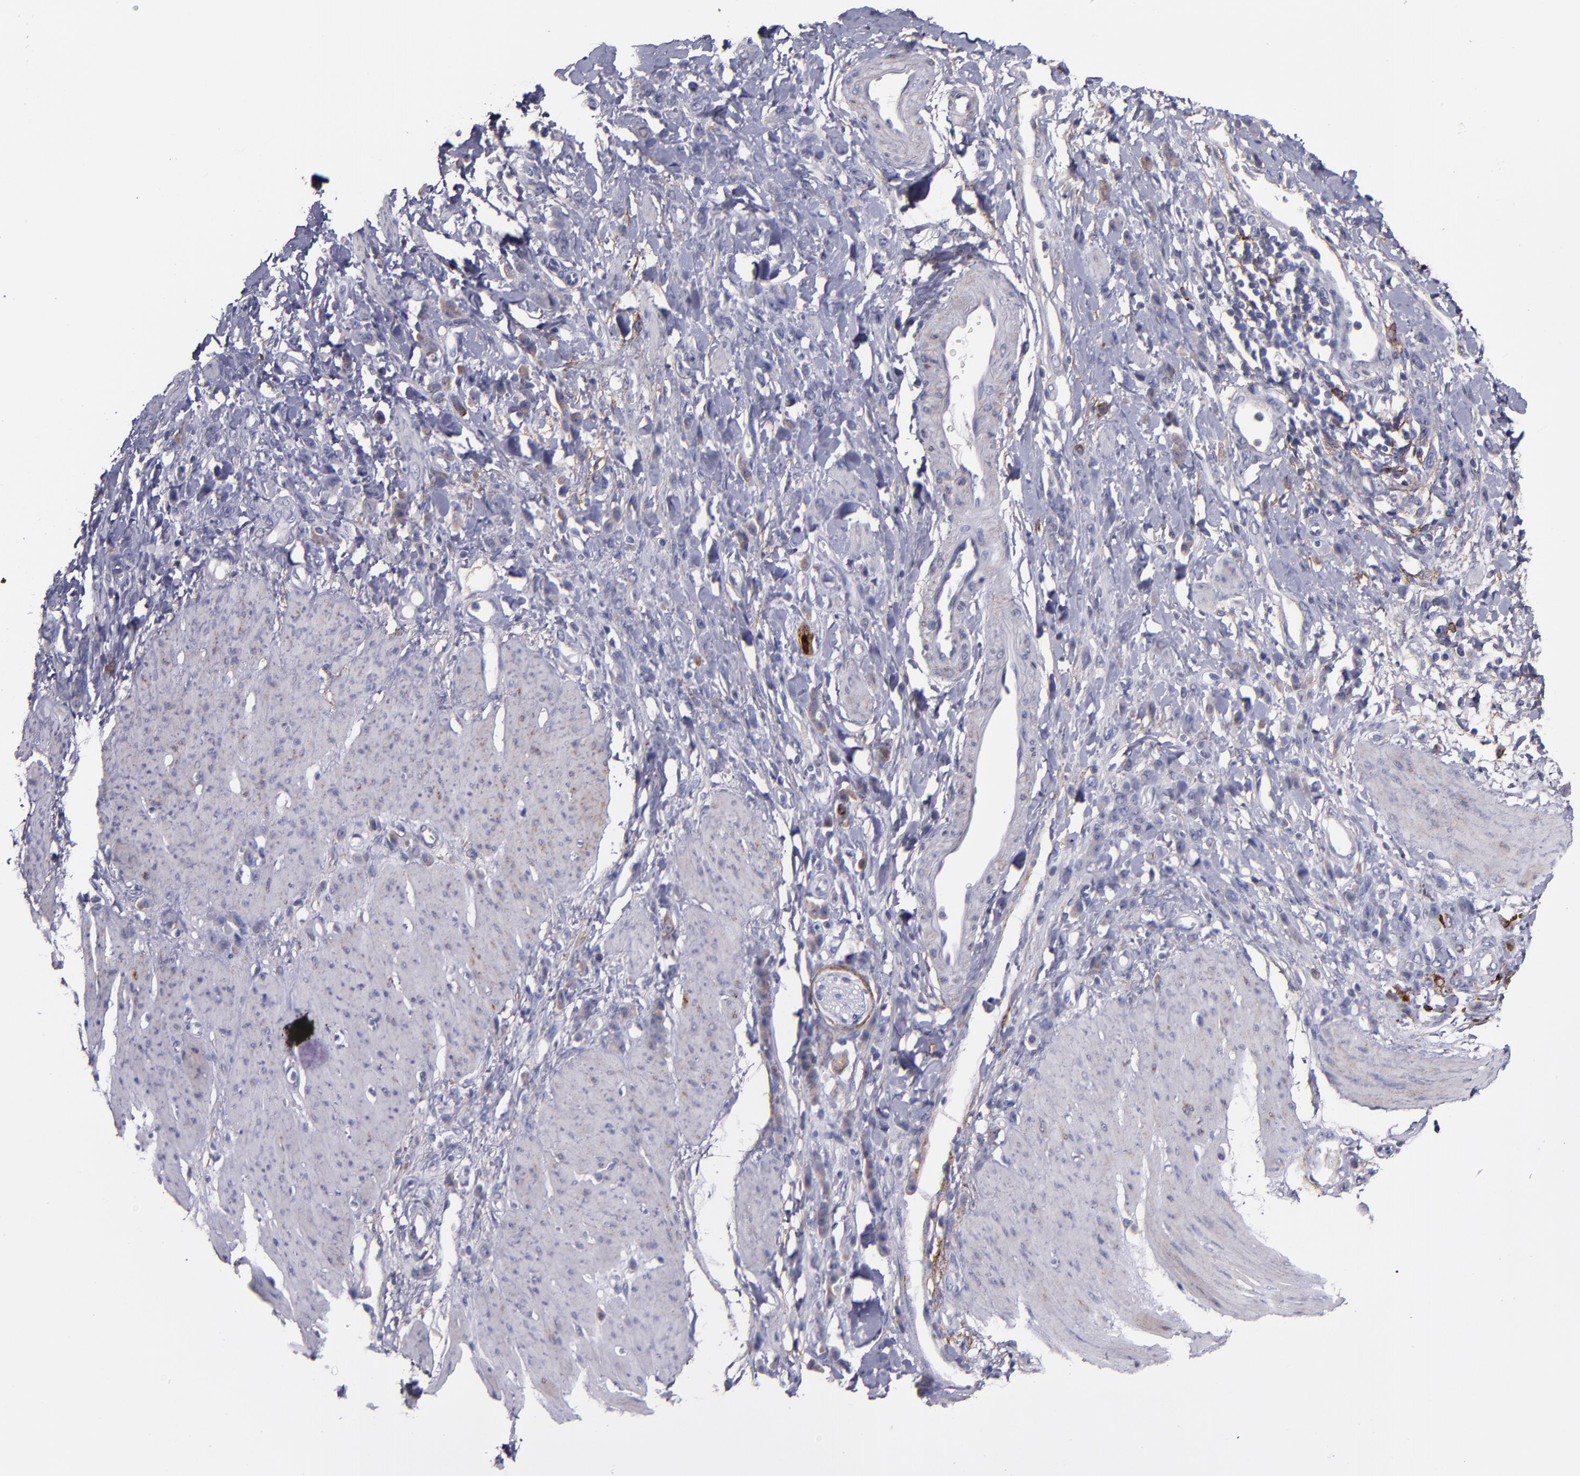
{"staining": {"intensity": "weak", "quantity": ">75%", "location": "cytoplasmic/membranous"}, "tissue": "stomach cancer", "cell_type": "Tumor cells", "image_type": "cancer", "snomed": [{"axis": "morphology", "description": "Normal tissue, NOS"}, {"axis": "morphology", "description": "Adenocarcinoma, NOS"}, {"axis": "topography", "description": "Stomach"}], "caption": "This is a photomicrograph of immunohistochemistry staining of stomach cancer, which shows weak expression in the cytoplasmic/membranous of tumor cells.", "gene": "MFGE8", "patient": {"sex": "male", "age": 82}}